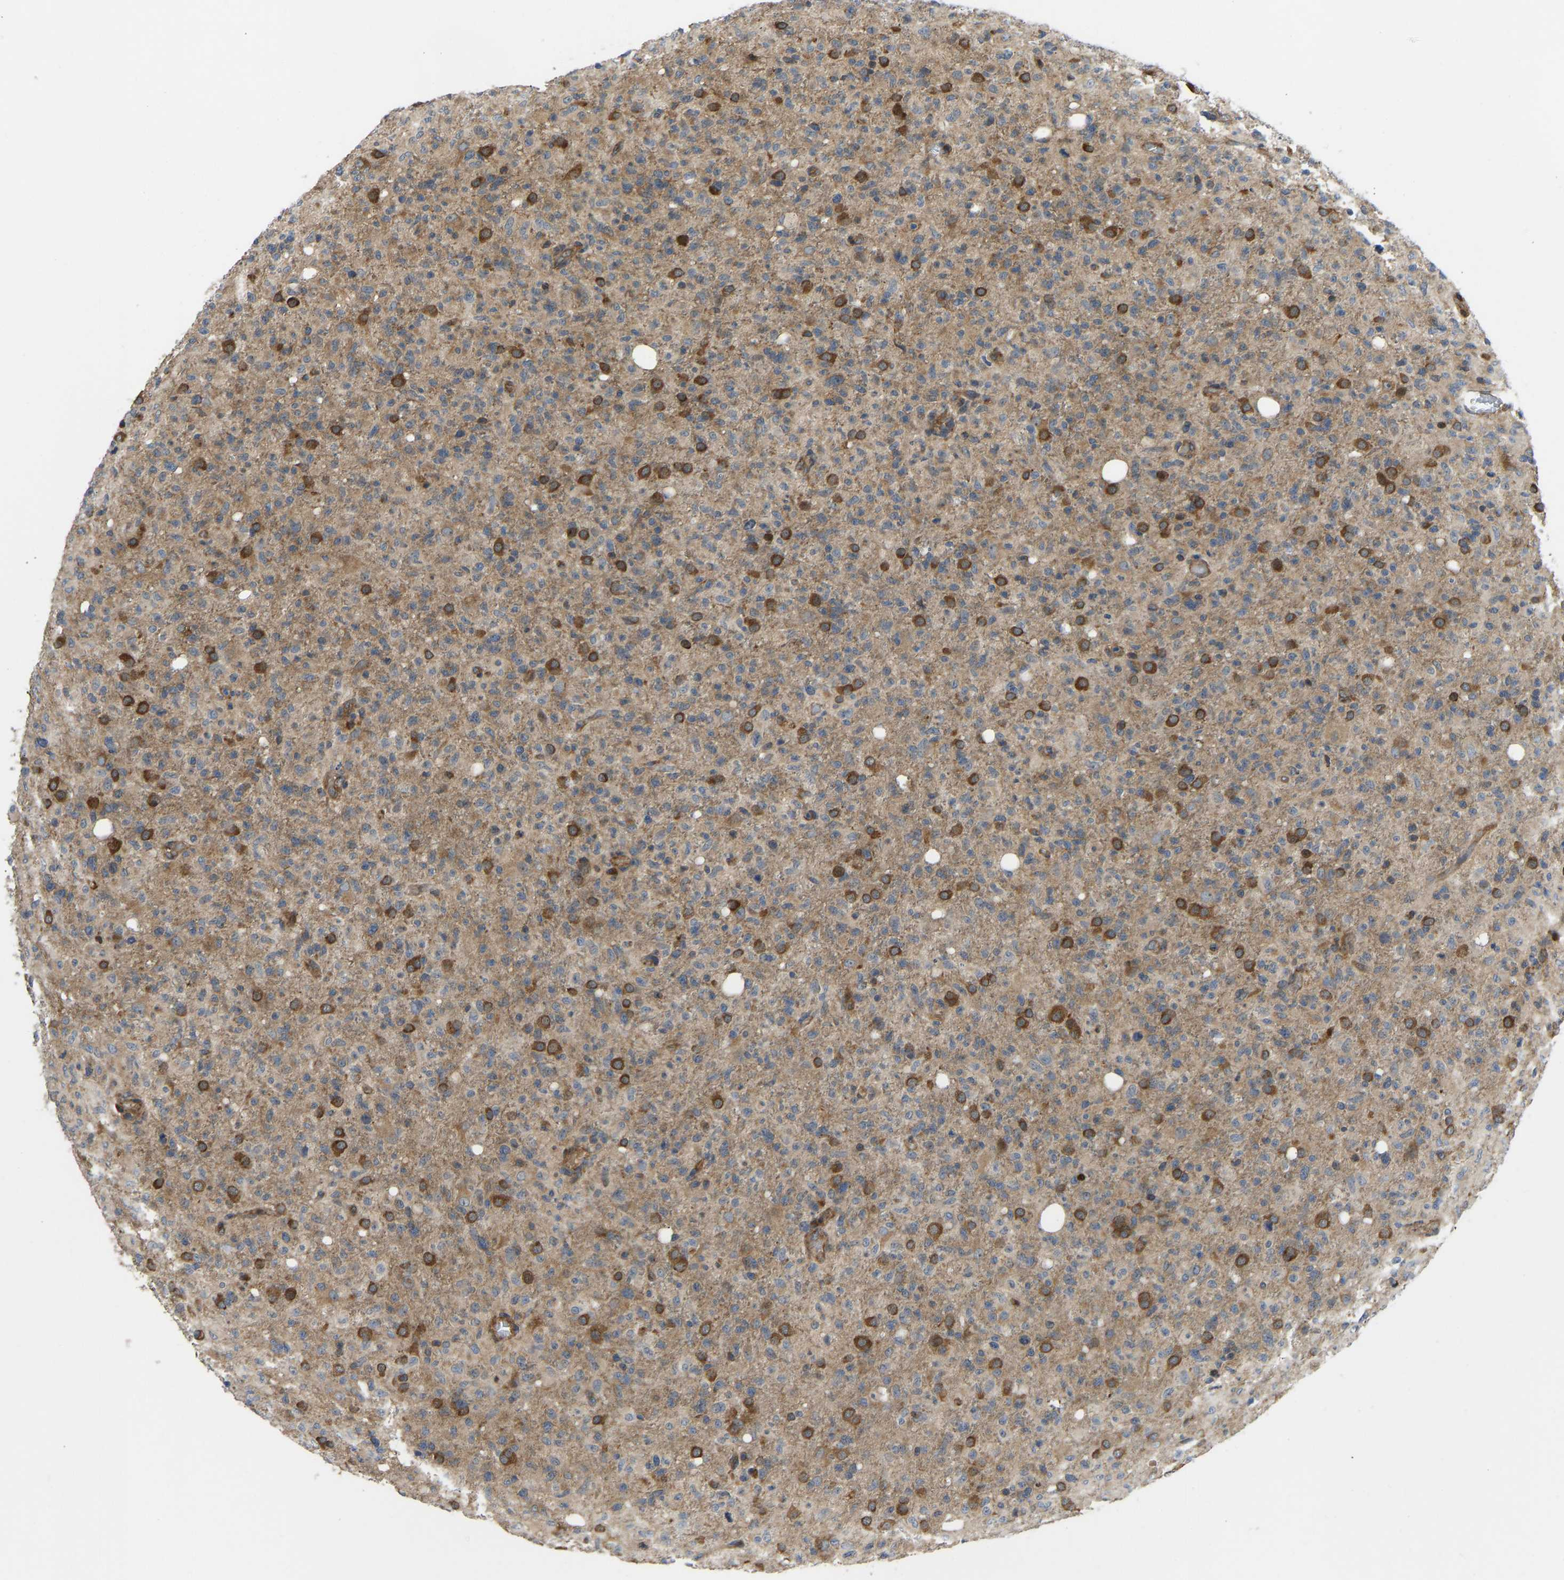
{"staining": {"intensity": "strong", "quantity": "<25%", "location": "cytoplasmic/membranous"}, "tissue": "glioma", "cell_type": "Tumor cells", "image_type": "cancer", "snomed": [{"axis": "morphology", "description": "Glioma, malignant, High grade"}, {"axis": "topography", "description": "Brain"}], "caption": "Human glioma stained with a brown dye displays strong cytoplasmic/membranous positive expression in about <25% of tumor cells.", "gene": "RASGRF2", "patient": {"sex": "female", "age": 57}}